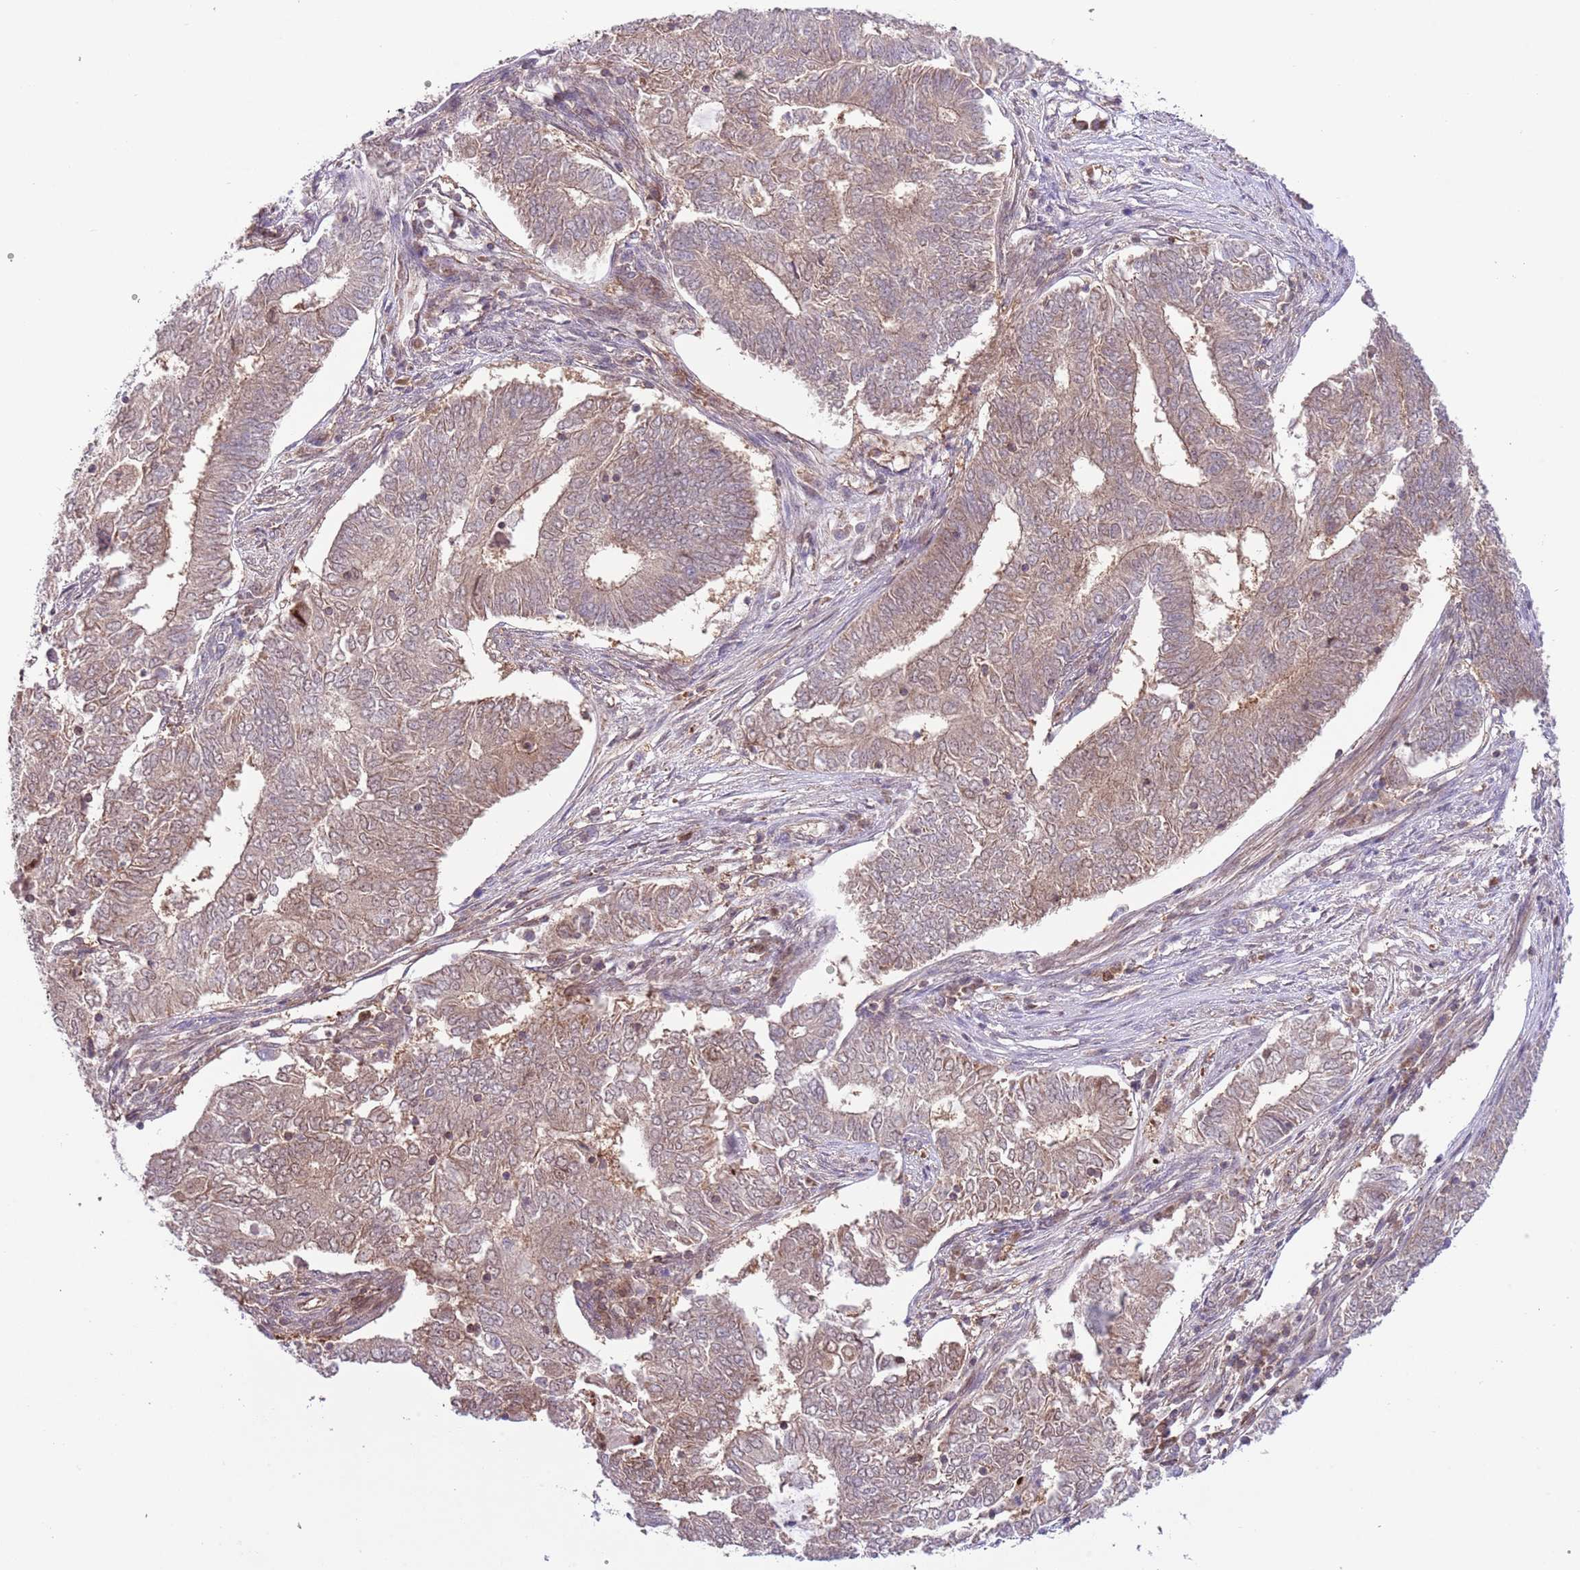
{"staining": {"intensity": "weak", "quantity": ">75%", "location": "cytoplasmic/membranous"}, "tissue": "endometrial cancer", "cell_type": "Tumor cells", "image_type": "cancer", "snomed": [{"axis": "morphology", "description": "Adenocarcinoma, NOS"}, {"axis": "topography", "description": "Endometrium"}], "caption": "Immunohistochemical staining of human adenocarcinoma (endometrial) displays low levels of weak cytoplasmic/membranous positivity in approximately >75% of tumor cells.", "gene": "HDHD2", "patient": {"sex": "female", "age": 62}}